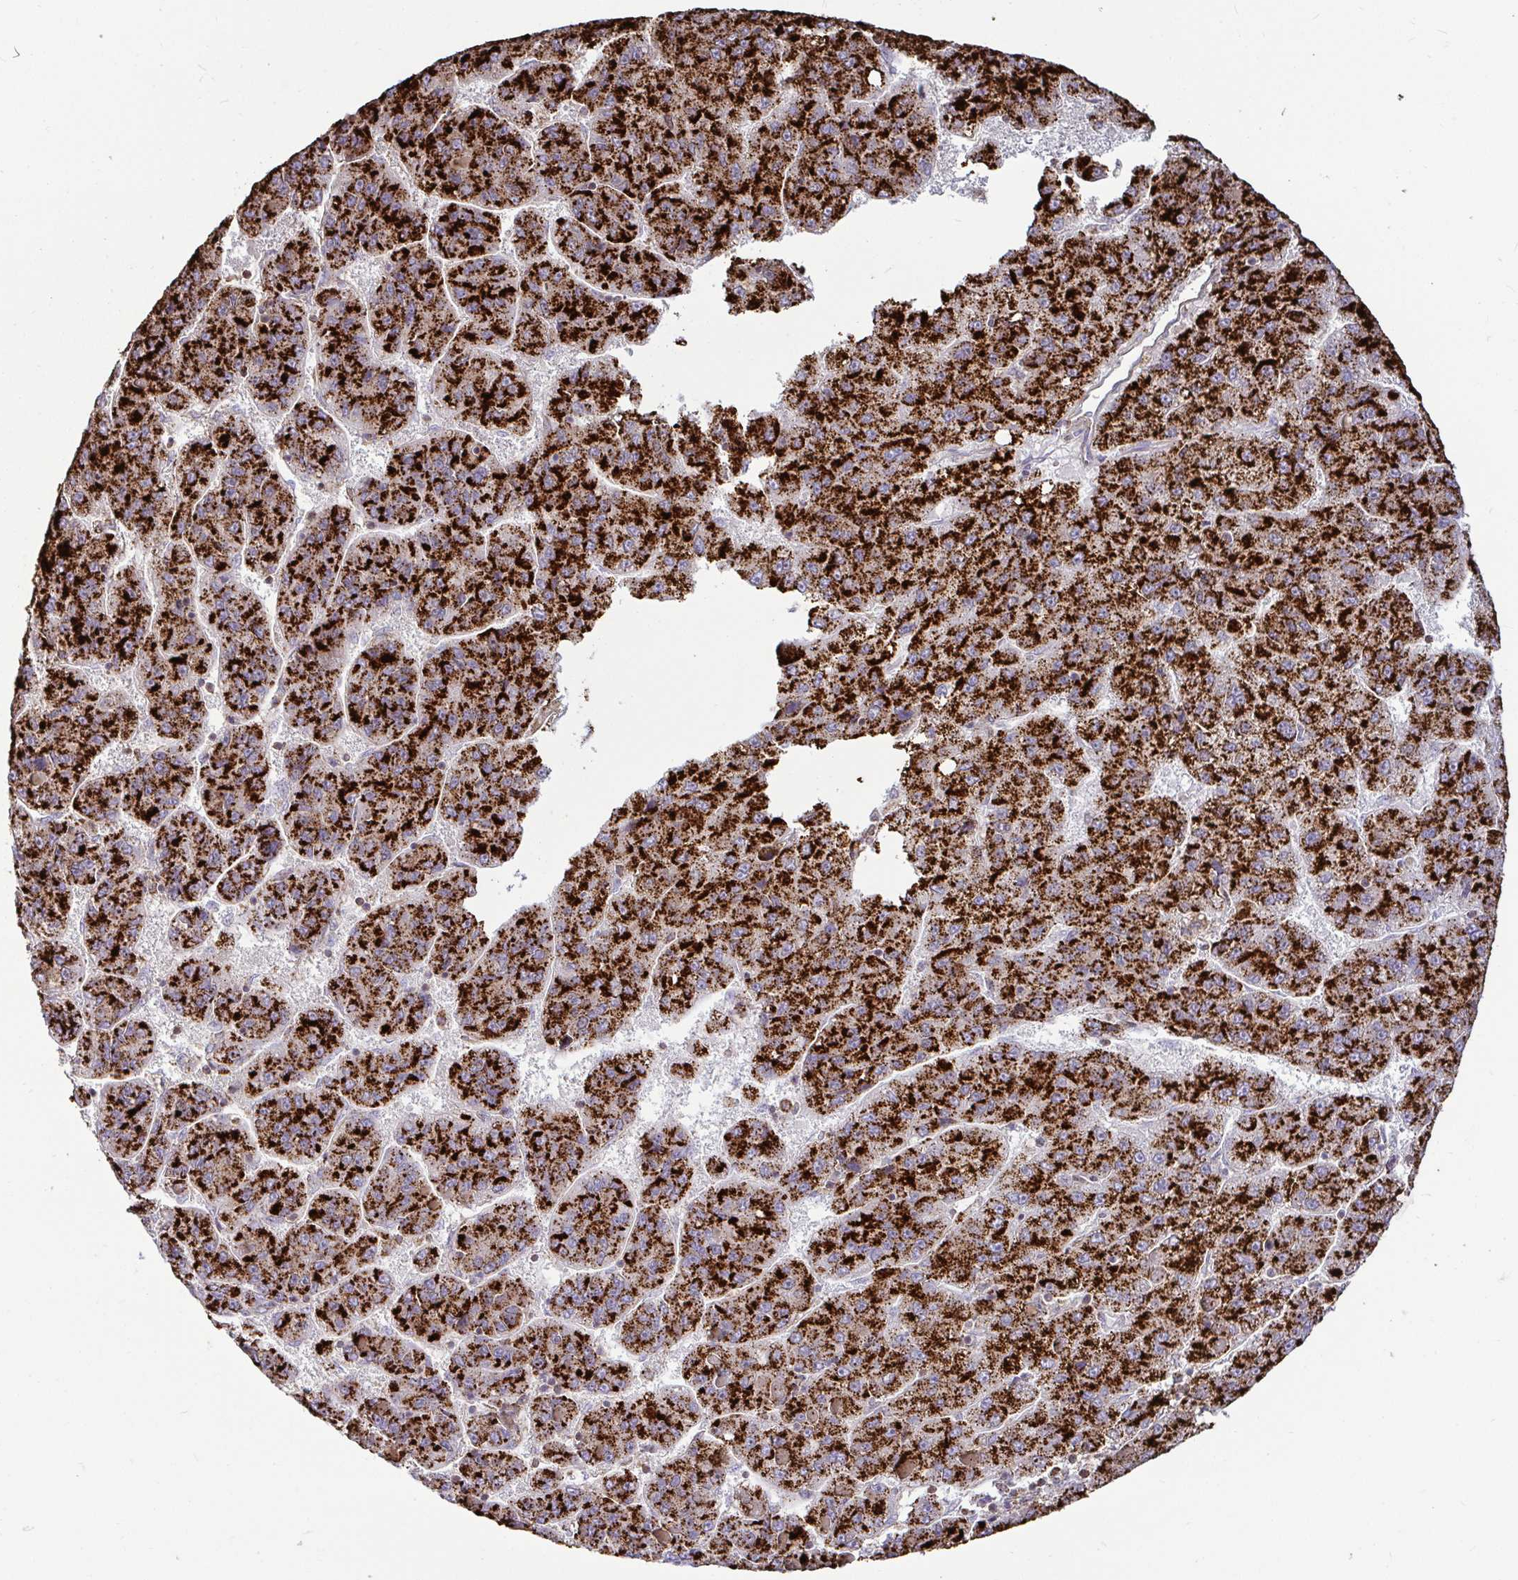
{"staining": {"intensity": "strong", "quantity": ">75%", "location": "cytoplasmic/membranous"}, "tissue": "liver cancer", "cell_type": "Tumor cells", "image_type": "cancer", "snomed": [{"axis": "morphology", "description": "Carcinoma, Hepatocellular, NOS"}, {"axis": "topography", "description": "Liver"}], "caption": "Tumor cells display high levels of strong cytoplasmic/membranous positivity in about >75% of cells in human liver cancer. (DAB = brown stain, brightfield microscopy at high magnification).", "gene": "SPRY1", "patient": {"sex": "female", "age": 82}}